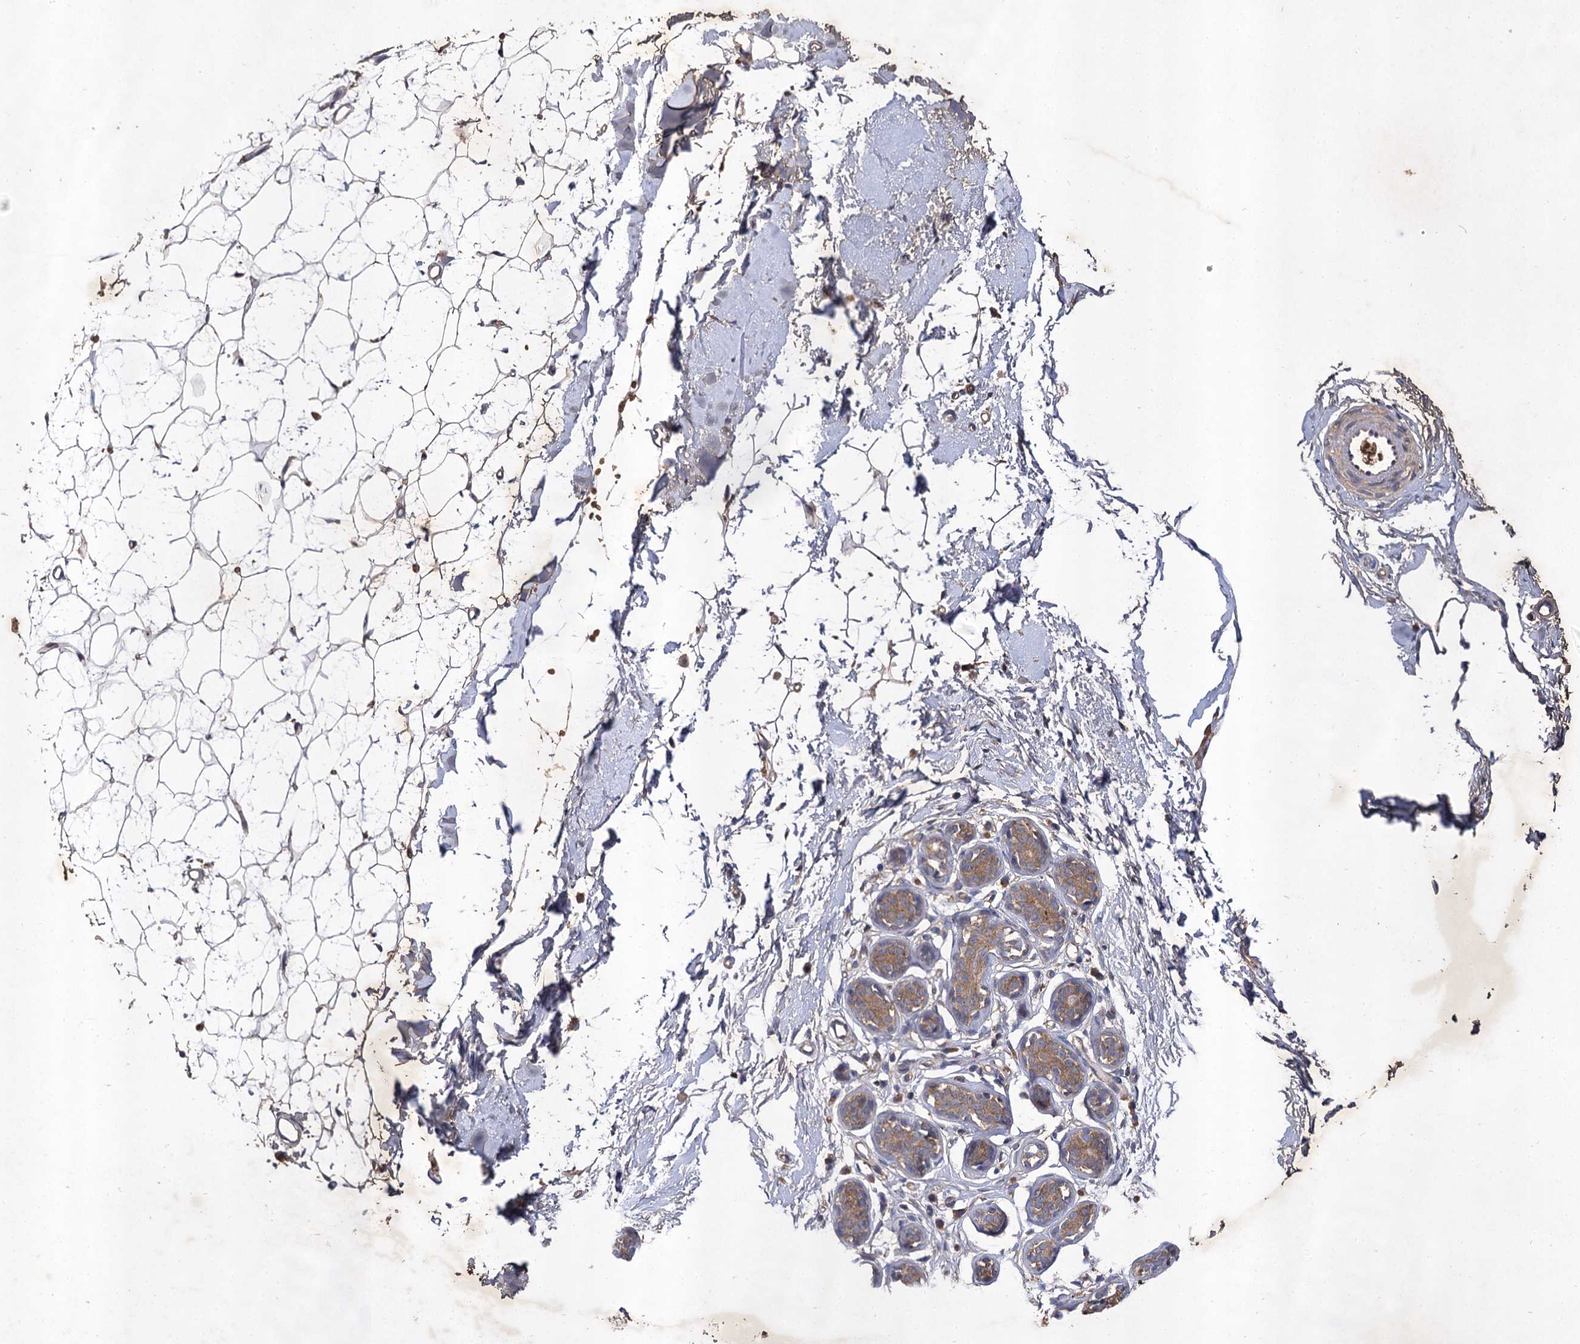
{"staining": {"intensity": "moderate", "quantity": "25%-75%", "location": "cytoplasmic/membranous"}, "tissue": "adipose tissue", "cell_type": "Adipocytes", "image_type": "normal", "snomed": [{"axis": "morphology", "description": "Normal tissue, NOS"}, {"axis": "topography", "description": "Breast"}], "caption": "This is a histology image of IHC staining of unremarkable adipose tissue, which shows moderate positivity in the cytoplasmic/membranous of adipocytes.", "gene": "USP50", "patient": {"sex": "female", "age": 23}}